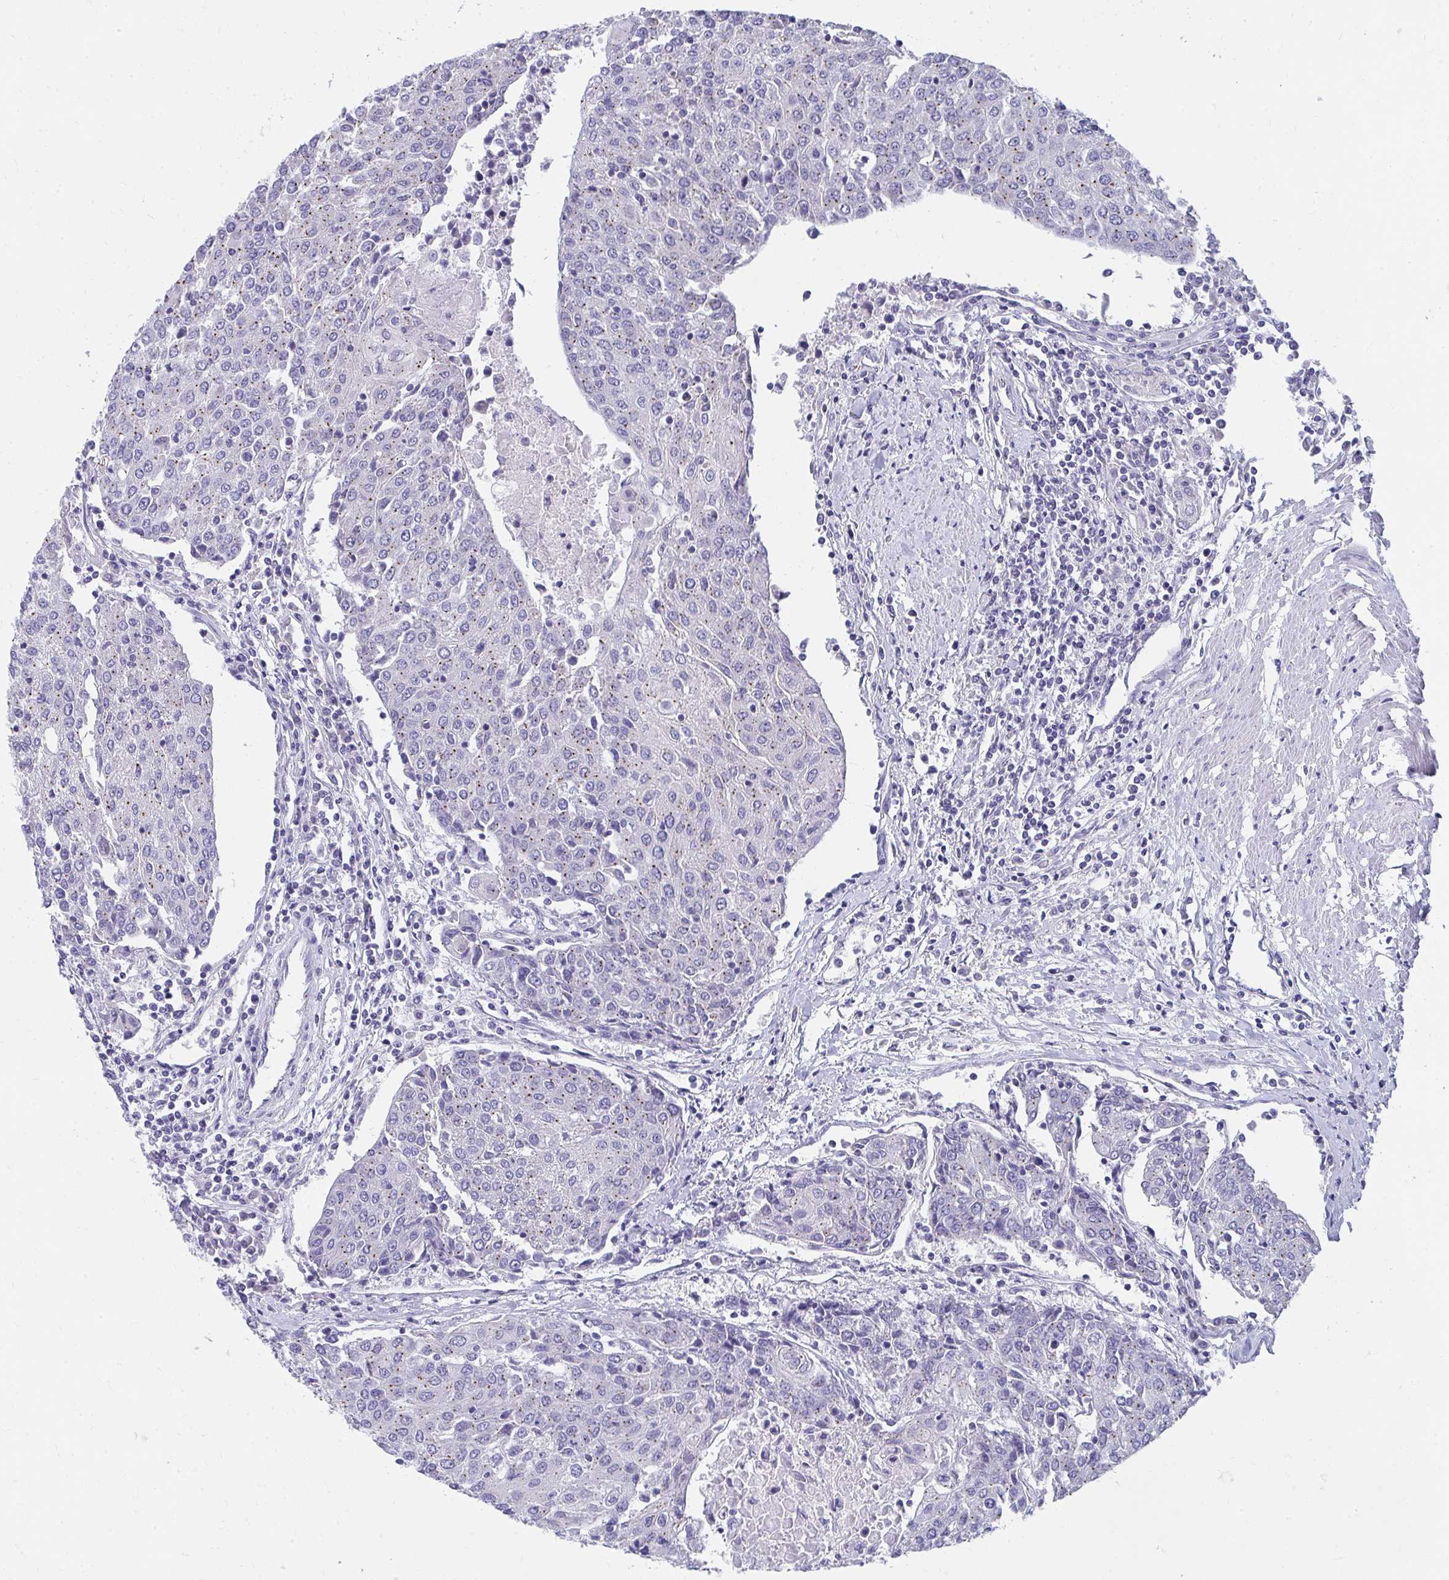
{"staining": {"intensity": "weak", "quantity": "<25%", "location": "cytoplasmic/membranous"}, "tissue": "urothelial cancer", "cell_type": "Tumor cells", "image_type": "cancer", "snomed": [{"axis": "morphology", "description": "Urothelial carcinoma, High grade"}, {"axis": "topography", "description": "Urinary bladder"}], "caption": "High power microscopy histopathology image of an immunohistochemistry image of urothelial cancer, revealing no significant staining in tumor cells. The staining was performed using DAB to visualize the protein expression in brown, while the nuclei were stained in blue with hematoxylin (Magnification: 20x).", "gene": "TMPRSS2", "patient": {"sex": "female", "age": 85}}